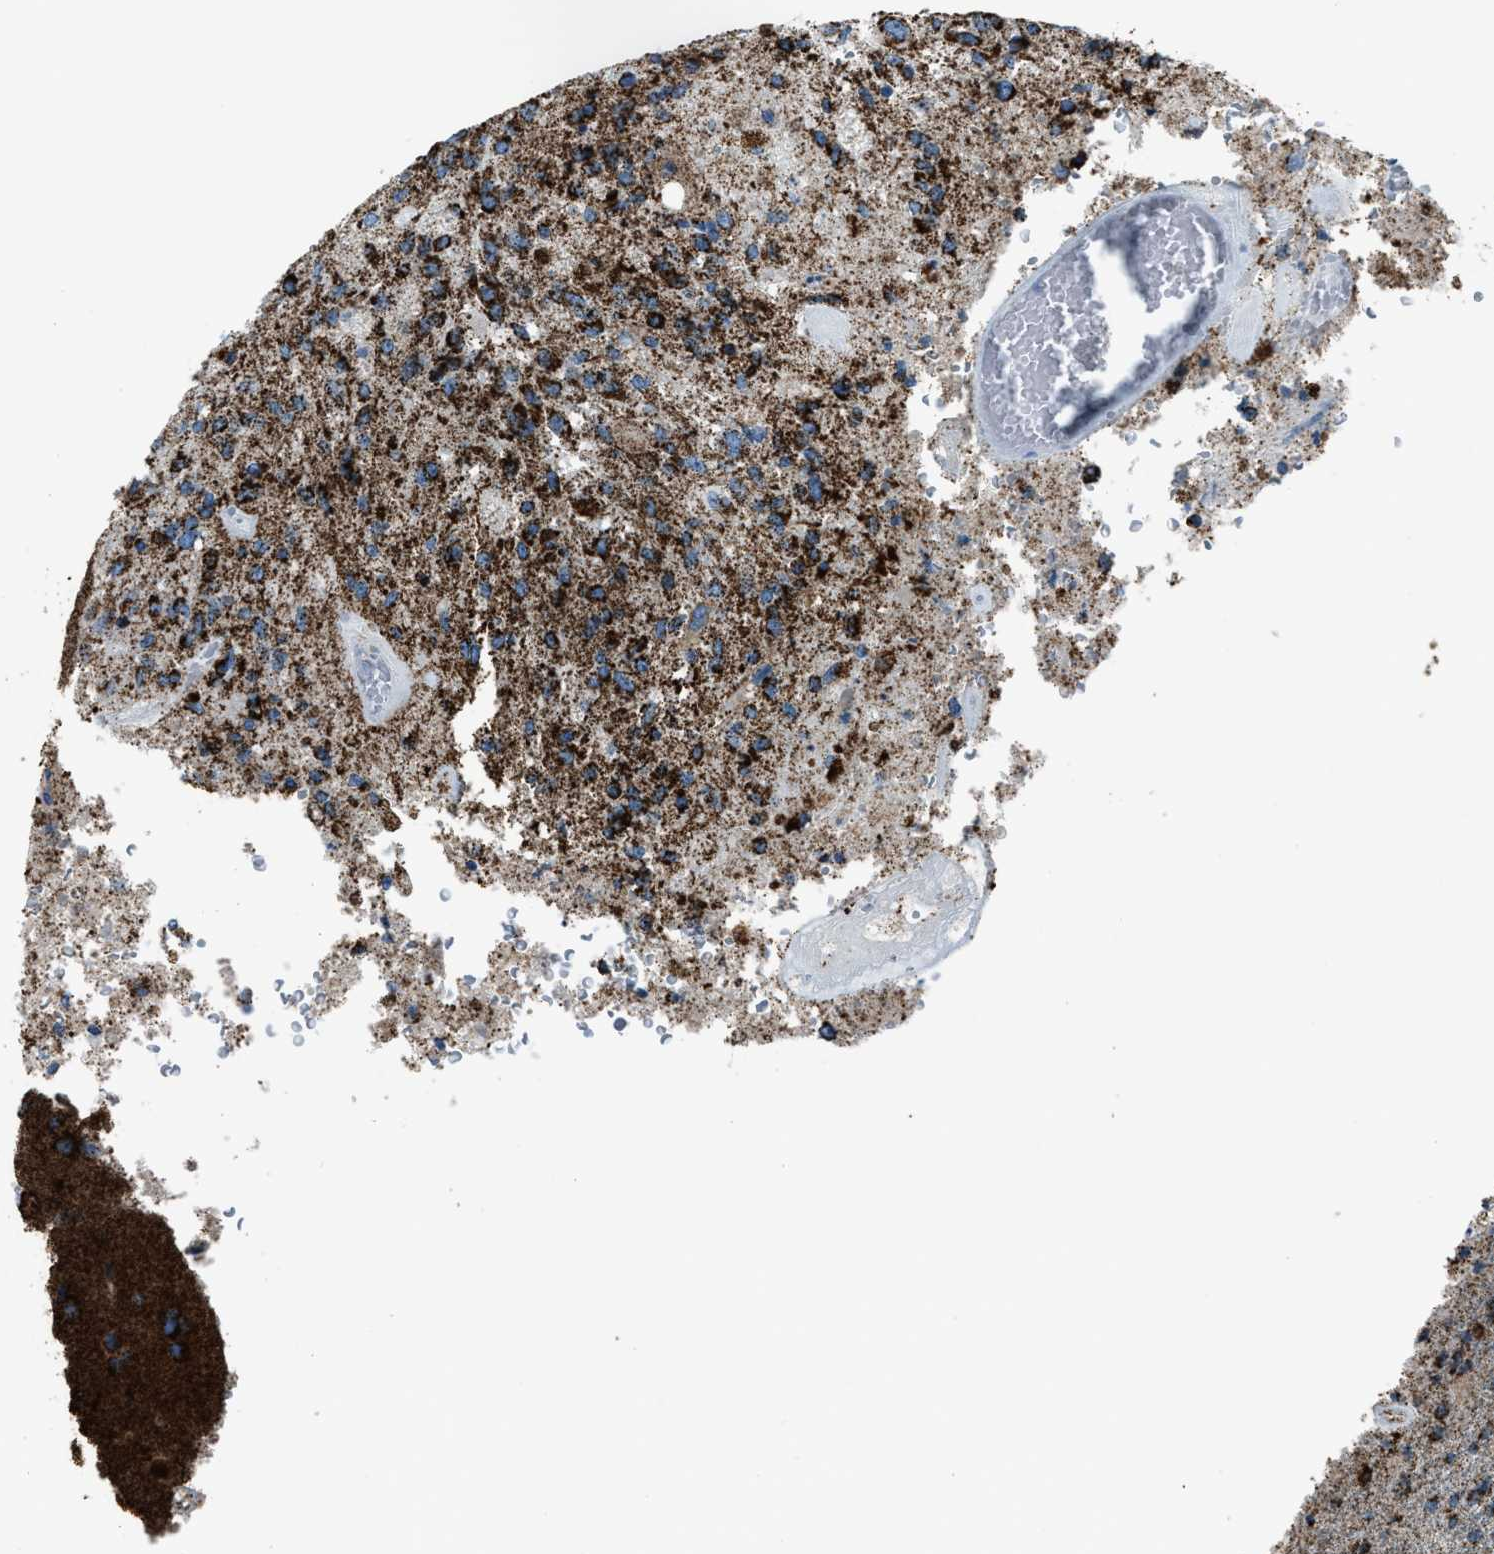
{"staining": {"intensity": "moderate", "quantity": ">75%", "location": "cytoplasmic/membranous"}, "tissue": "glioma", "cell_type": "Tumor cells", "image_type": "cancer", "snomed": [{"axis": "morphology", "description": "Normal tissue, NOS"}, {"axis": "morphology", "description": "Glioma, malignant, High grade"}, {"axis": "topography", "description": "Cerebral cortex"}], "caption": "Protein analysis of high-grade glioma (malignant) tissue demonstrates moderate cytoplasmic/membranous staining in about >75% of tumor cells. (brown staining indicates protein expression, while blue staining denotes nuclei).", "gene": "MDH2", "patient": {"sex": "male", "age": 77}}